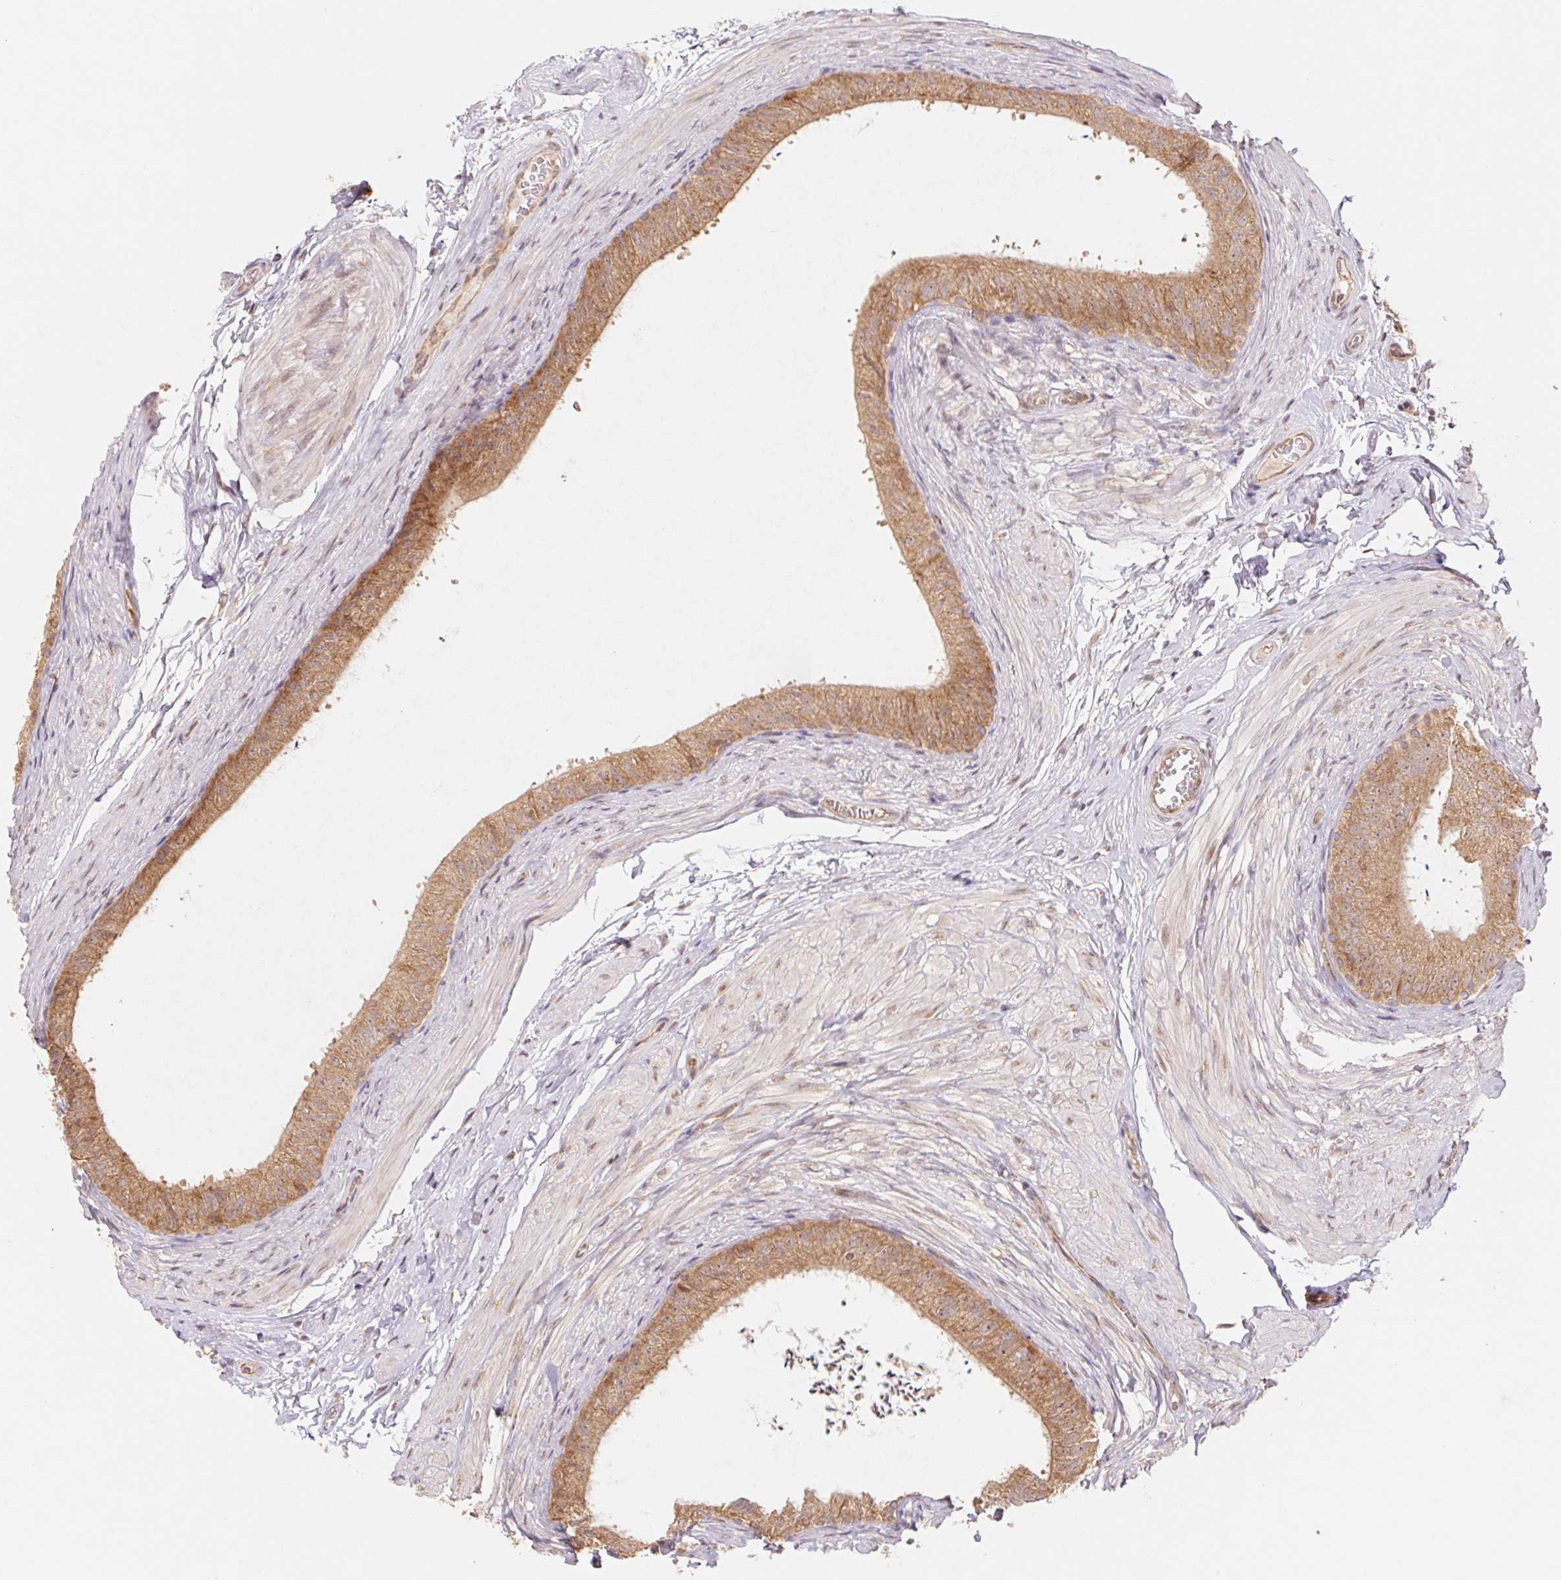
{"staining": {"intensity": "moderate", "quantity": ">75%", "location": "cytoplasmic/membranous"}, "tissue": "epididymis", "cell_type": "Glandular cells", "image_type": "normal", "snomed": [{"axis": "morphology", "description": "Normal tissue, NOS"}, {"axis": "topography", "description": "Epididymis, spermatic cord, NOS"}, {"axis": "topography", "description": "Epididymis"}, {"axis": "topography", "description": "Peripheral nerve tissue"}], "caption": "A high-resolution photomicrograph shows immunohistochemistry staining of benign epididymis, which reveals moderate cytoplasmic/membranous positivity in about >75% of glandular cells. (IHC, brightfield microscopy, high magnification).", "gene": "RPL27A", "patient": {"sex": "male", "age": 29}}